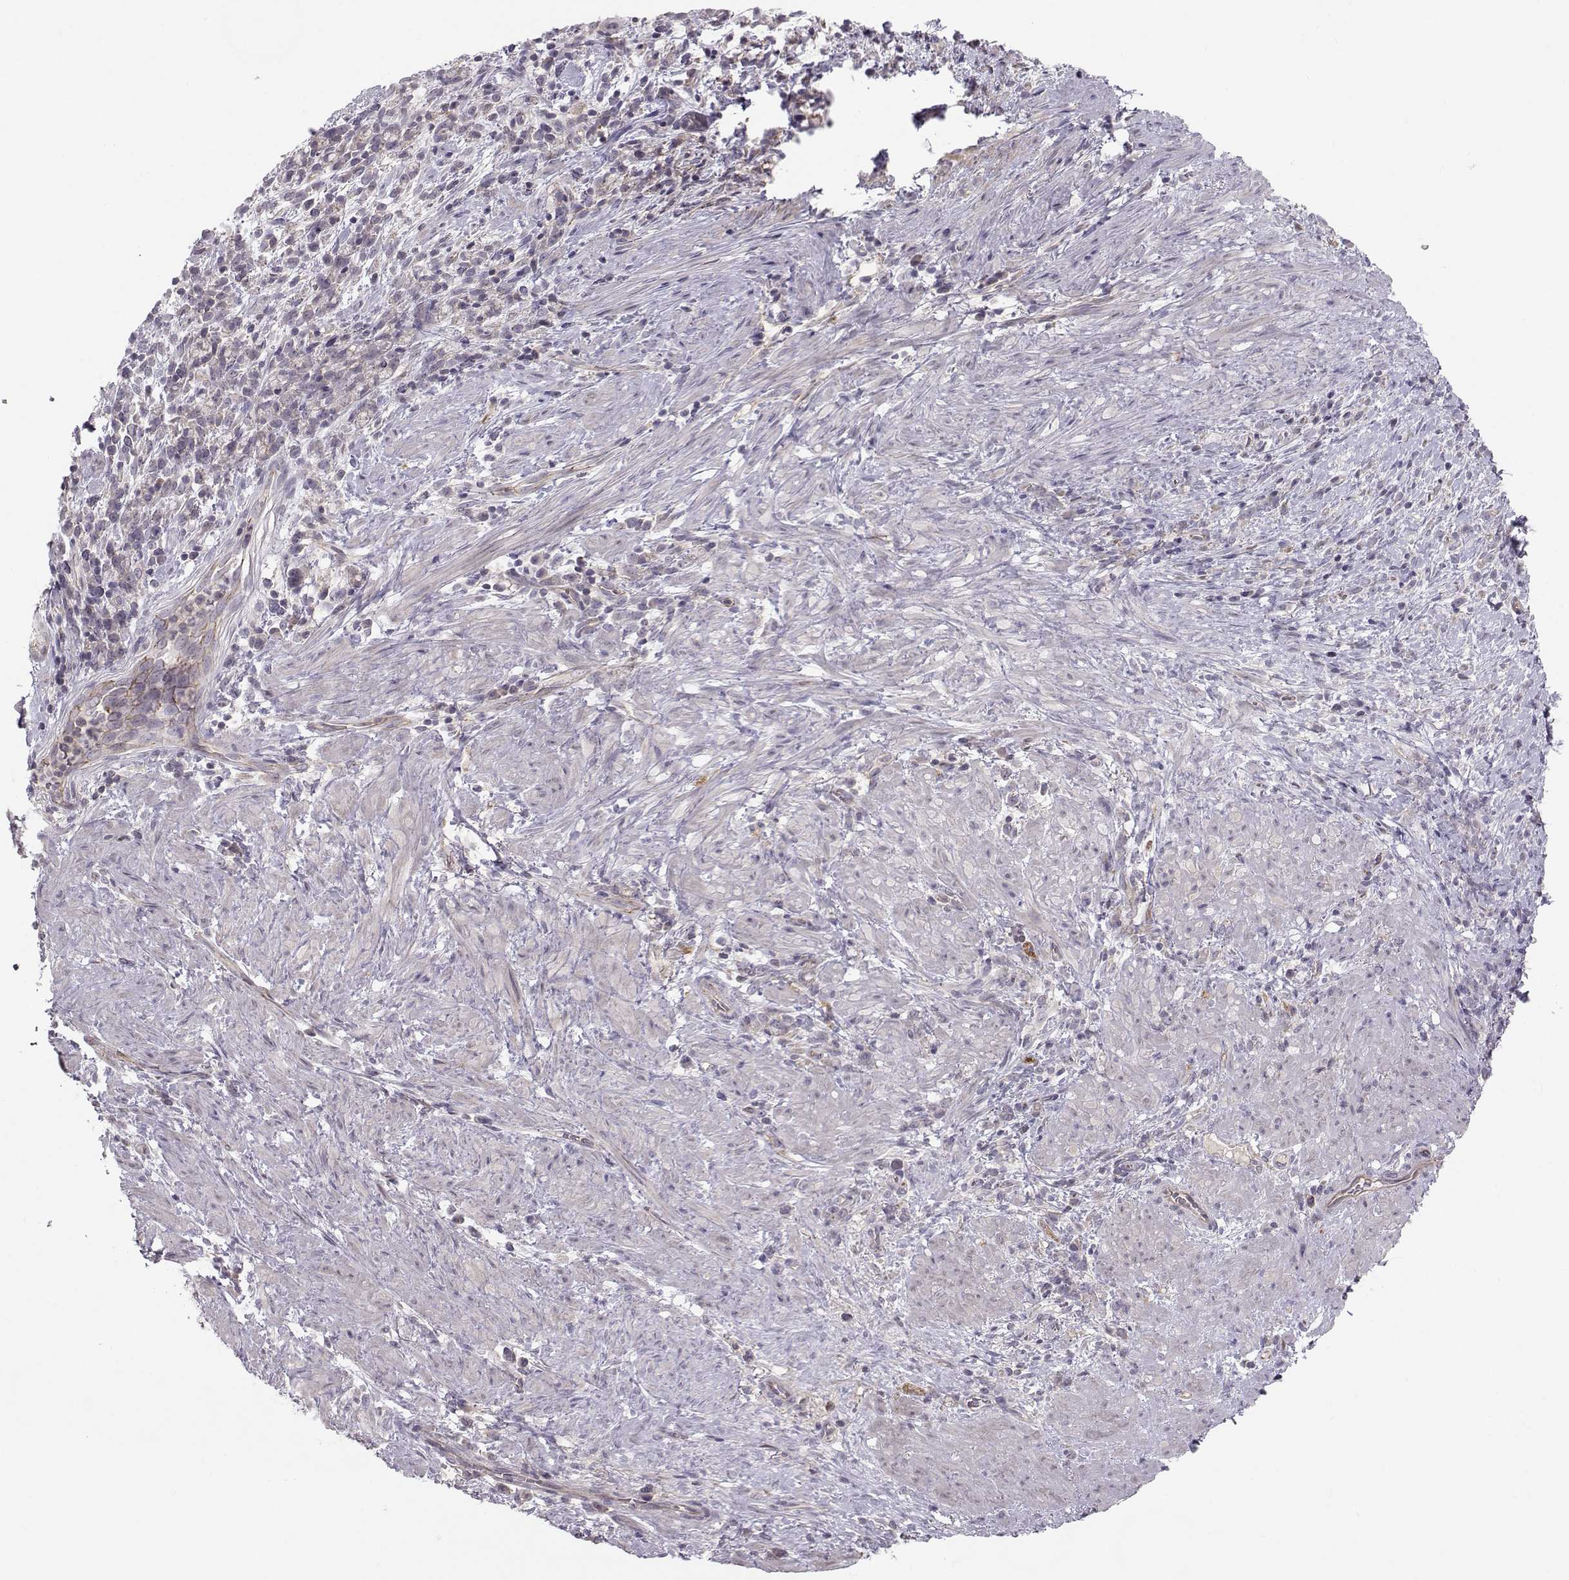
{"staining": {"intensity": "moderate", "quantity": "25%-75%", "location": "cytoplasmic/membranous"}, "tissue": "stomach cancer", "cell_type": "Tumor cells", "image_type": "cancer", "snomed": [{"axis": "morphology", "description": "Adenocarcinoma, NOS"}, {"axis": "topography", "description": "Stomach"}], "caption": "Protein staining exhibits moderate cytoplasmic/membranous staining in about 25%-75% of tumor cells in stomach adenocarcinoma.", "gene": "MAST1", "patient": {"sex": "female", "age": 57}}